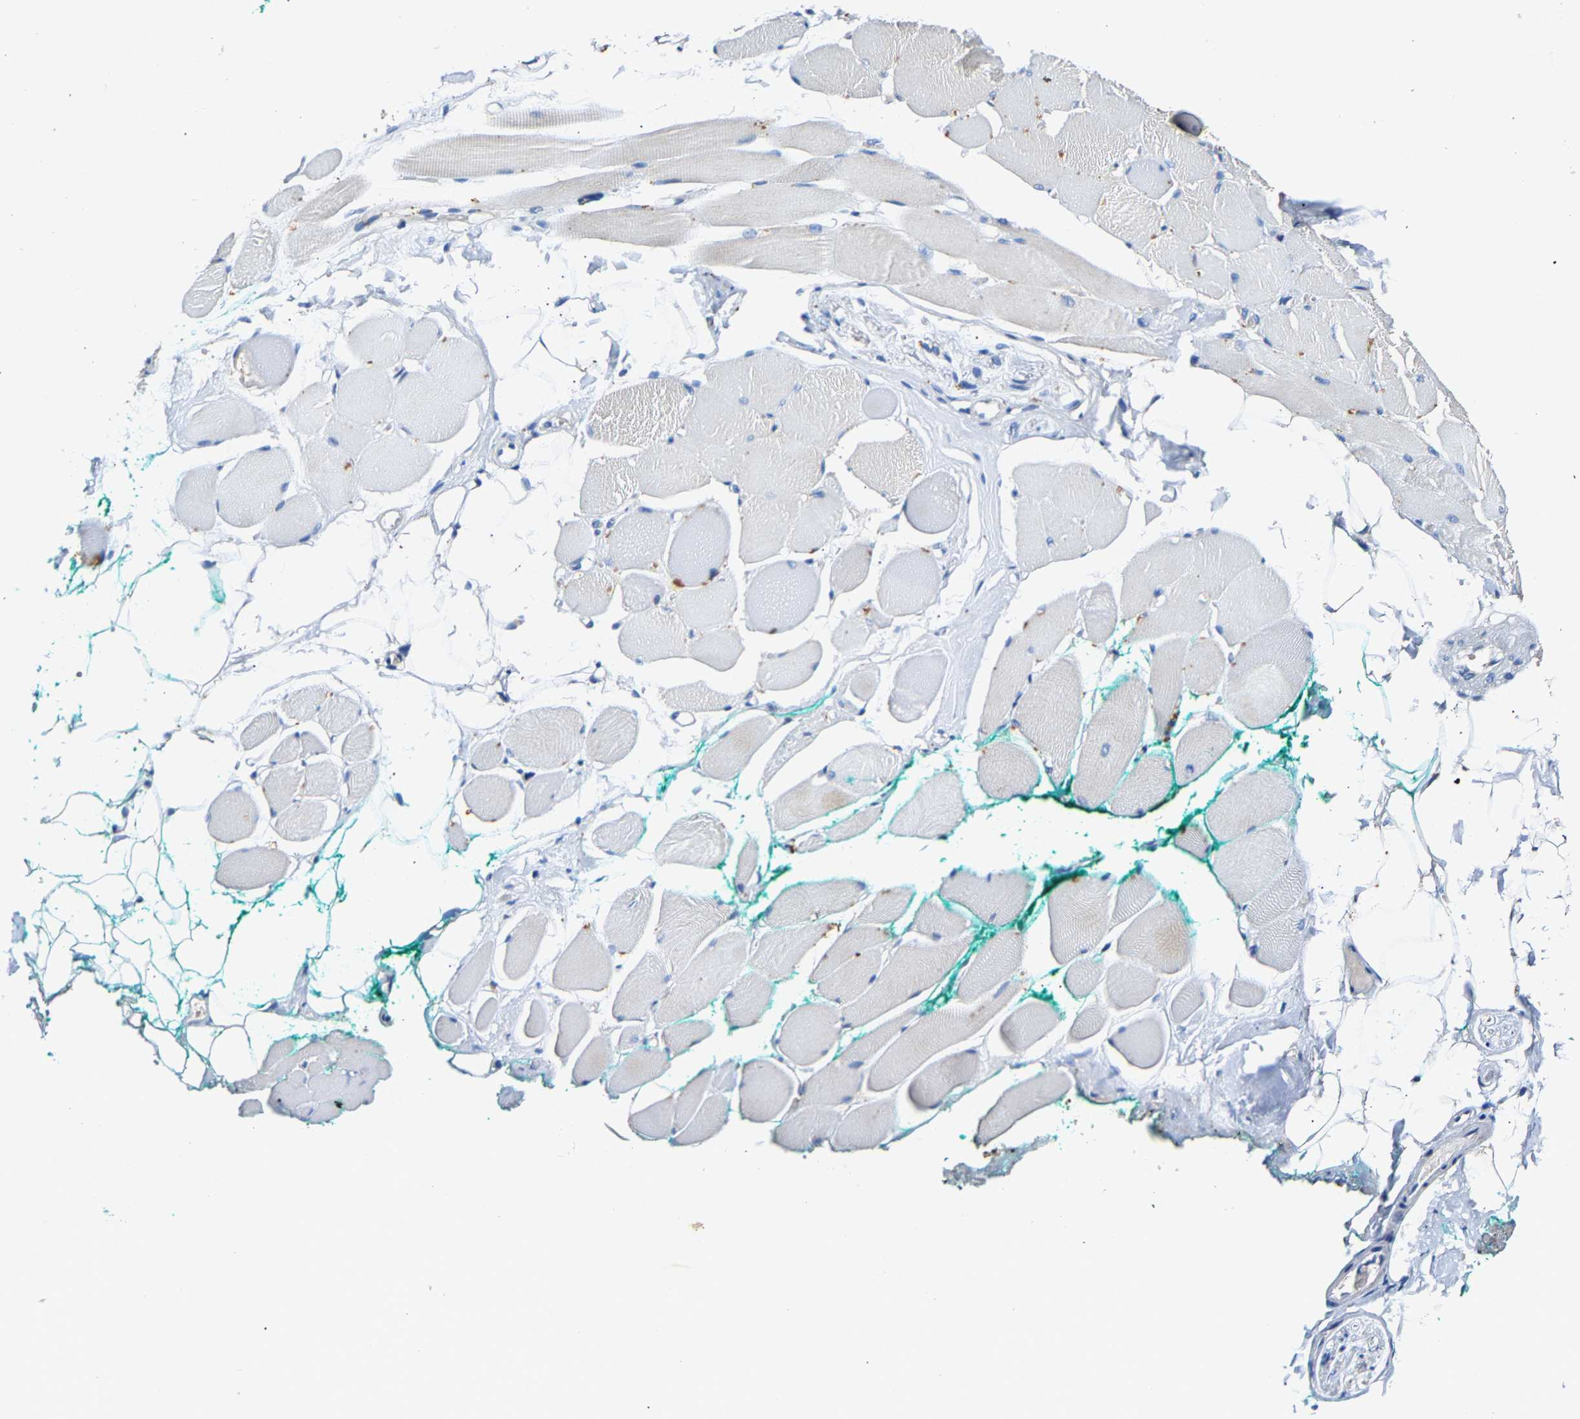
{"staining": {"intensity": "moderate", "quantity": "<25%", "location": "cytoplasmic/membranous"}, "tissue": "skeletal muscle", "cell_type": "Myocytes", "image_type": "normal", "snomed": [{"axis": "morphology", "description": "Normal tissue, NOS"}, {"axis": "topography", "description": "Skeletal muscle"}, {"axis": "topography", "description": "Peripheral nerve tissue"}], "caption": "Immunohistochemistry (IHC) of unremarkable skeletal muscle displays low levels of moderate cytoplasmic/membranous expression in about <25% of myocytes.", "gene": "SLCO2B1", "patient": {"sex": "female", "age": 84}}